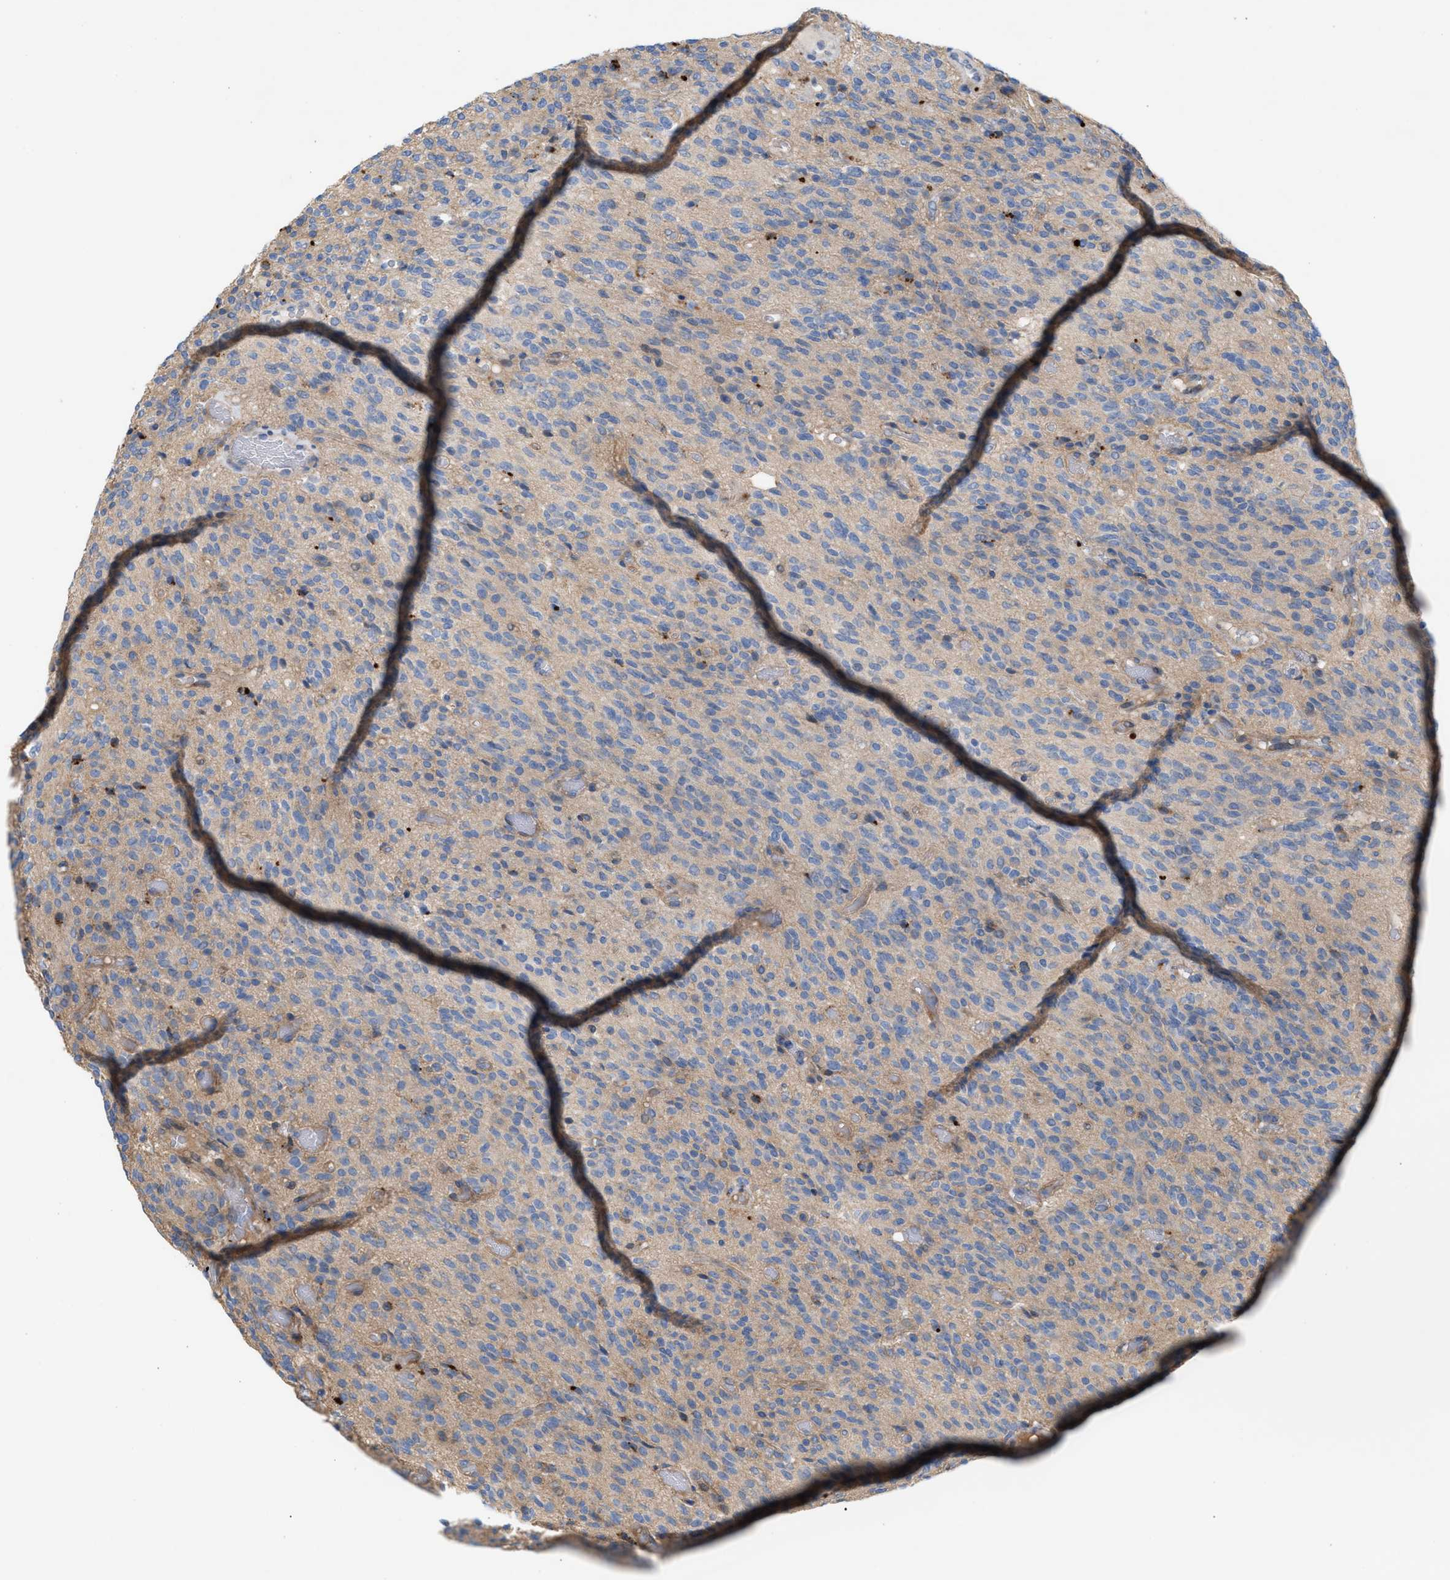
{"staining": {"intensity": "weak", "quantity": ">75%", "location": "cytoplasmic/membranous"}, "tissue": "glioma", "cell_type": "Tumor cells", "image_type": "cancer", "snomed": [{"axis": "morphology", "description": "Glioma, malignant, High grade"}, {"axis": "topography", "description": "Brain"}], "caption": "Protein expression analysis of malignant glioma (high-grade) exhibits weak cytoplasmic/membranous staining in about >75% of tumor cells.", "gene": "MBTD1", "patient": {"sex": "male", "age": 34}}